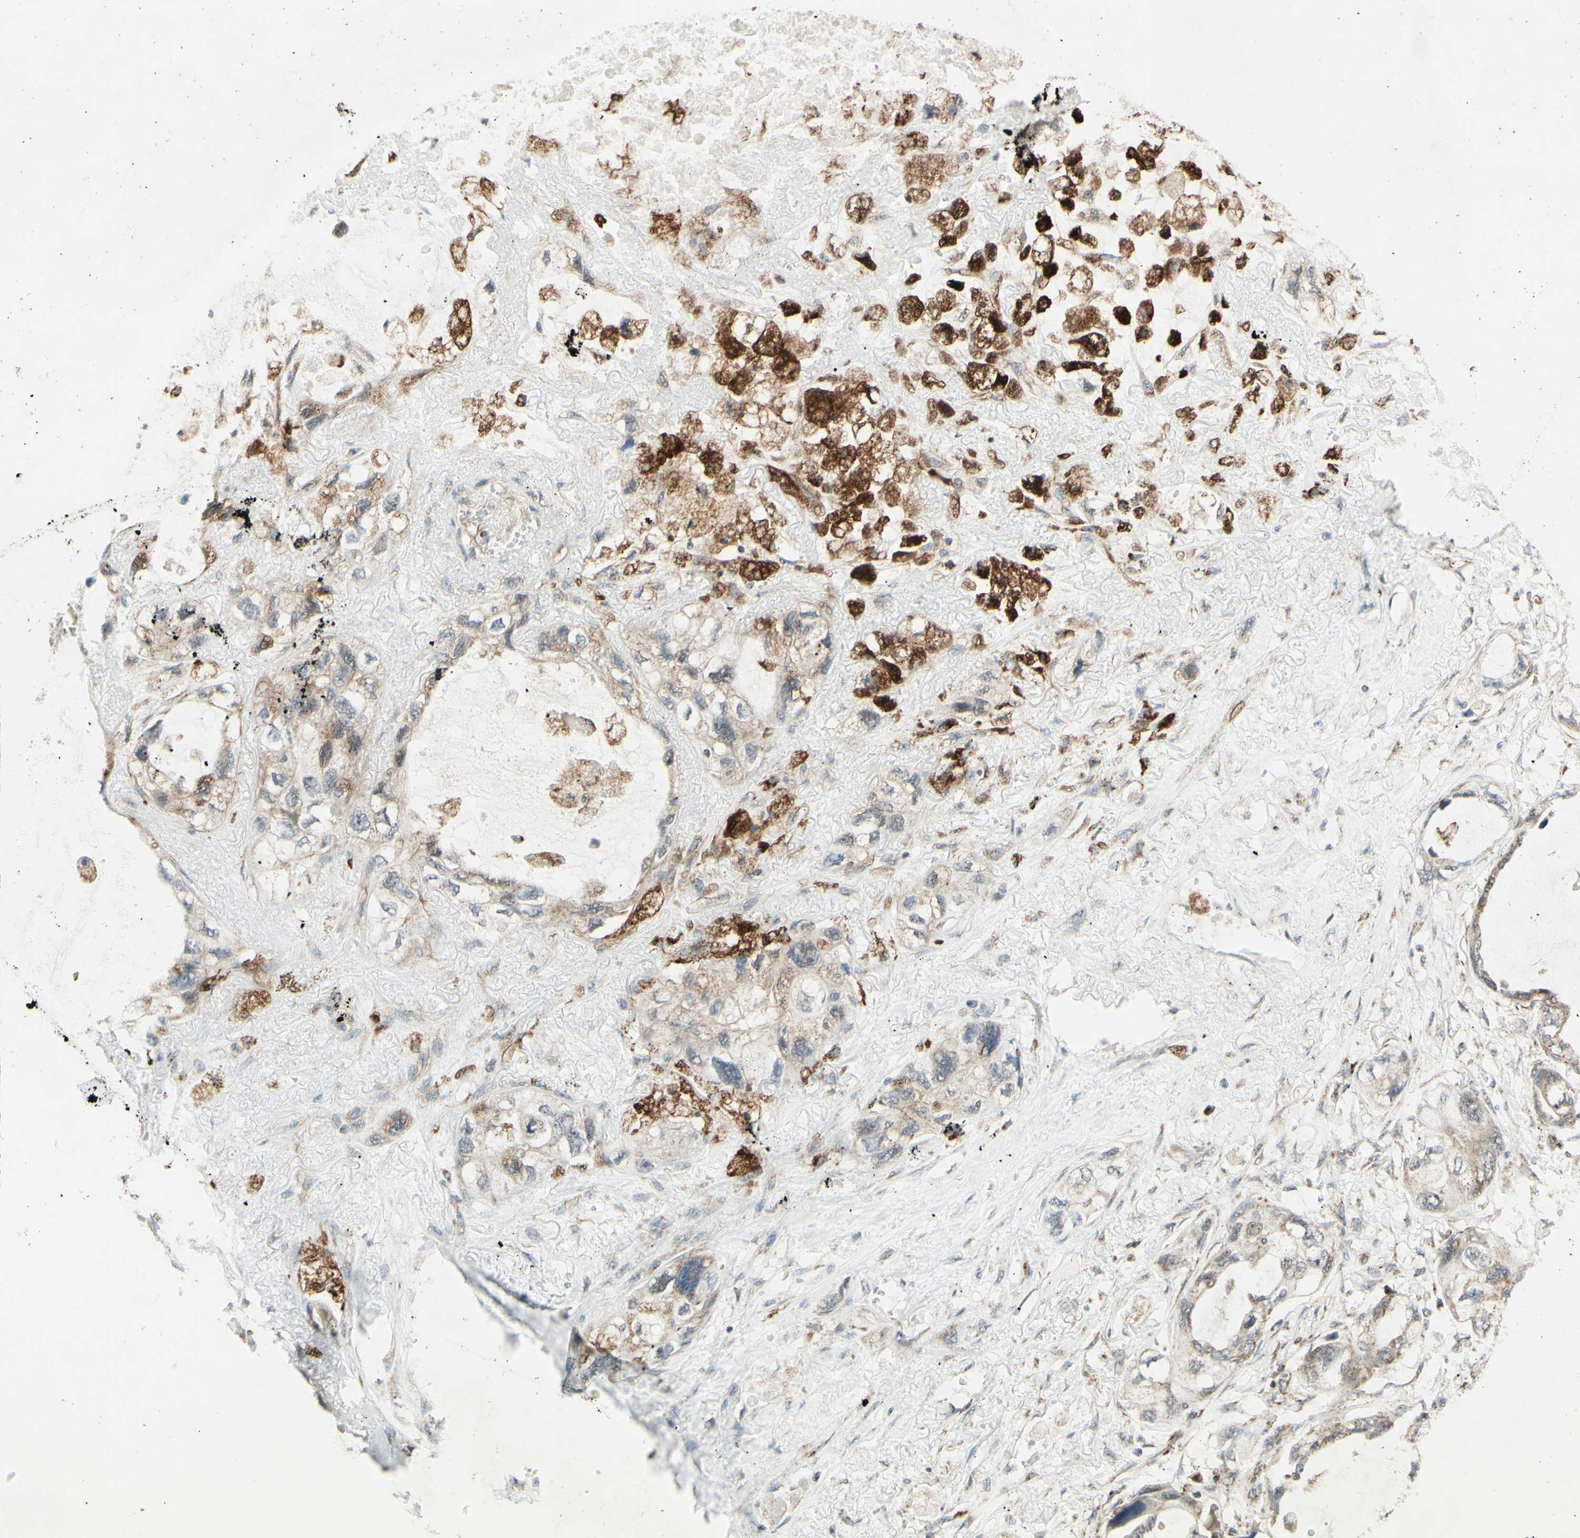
{"staining": {"intensity": "weak", "quantity": ">75%", "location": "cytoplasmic/membranous"}, "tissue": "lung cancer", "cell_type": "Tumor cells", "image_type": "cancer", "snomed": [{"axis": "morphology", "description": "Squamous cell carcinoma, NOS"}, {"axis": "topography", "description": "Lung"}], "caption": "Lung cancer was stained to show a protein in brown. There is low levels of weak cytoplasmic/membranous expression in approximately >75% of tumor cells. The staining was performed using DAB to visualize the protein expression in brown, while the nuclei were stained in blue with hematoxylin (Magnification: 20x).", "gene": "DHRS3", "patient": {"sex": "female", "age": 73}}